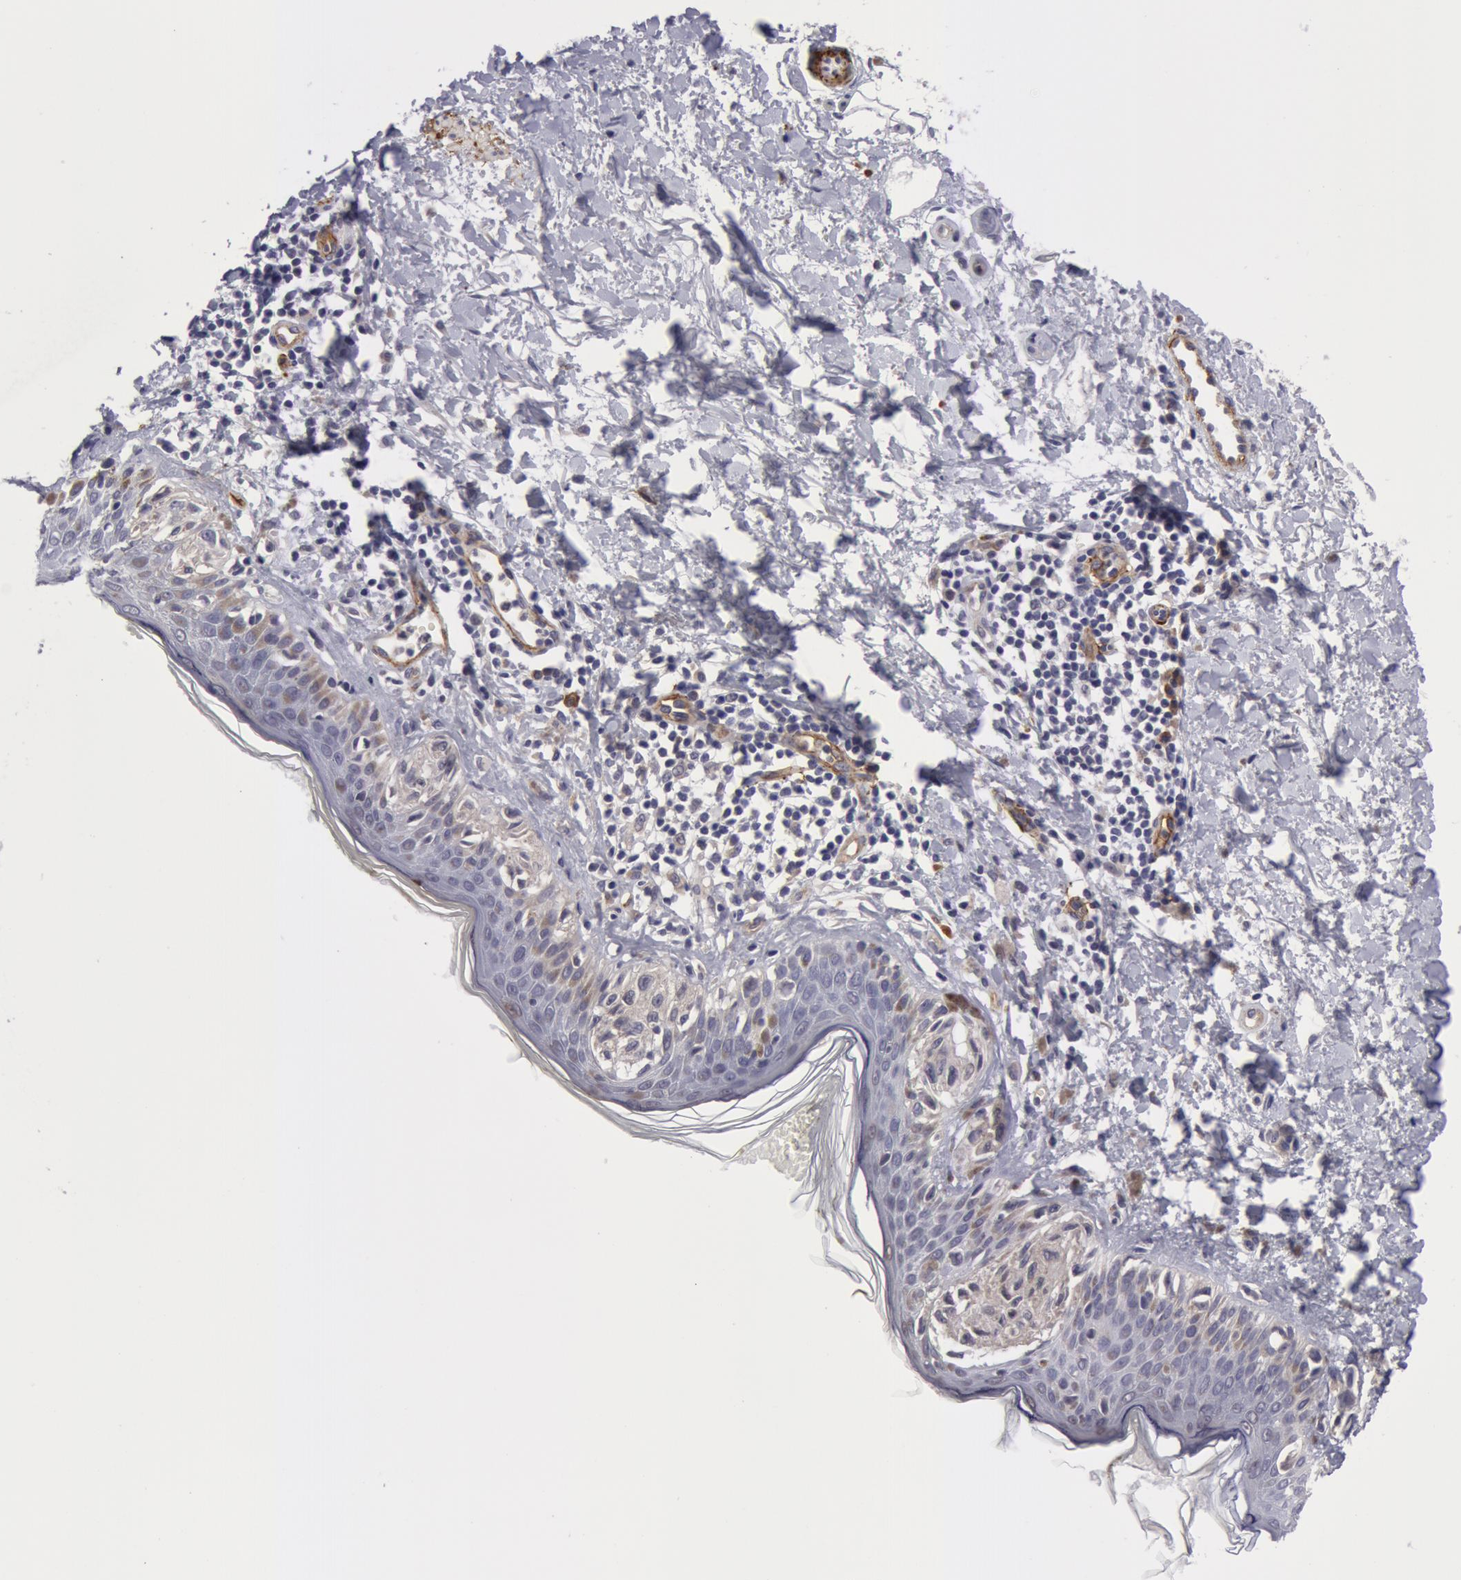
{"staining": {"intensity": "negative", "quantity": "none", "location": "none"}, "tissue": "melanoma", "cell_type": "Tumor cells", "image_type": "cancer", "snomed": [{"axis": "morphology", "description": "Malignant melanoma, NOS"}, {"axis": "topography", "description": "Skin"}], "caption": "This is an immunohistochemistry photomicrograph of melanoma. There is no expression in tumor cells.", "gene": "IL23A", "patient": {"sex": "female", "age": 73}}